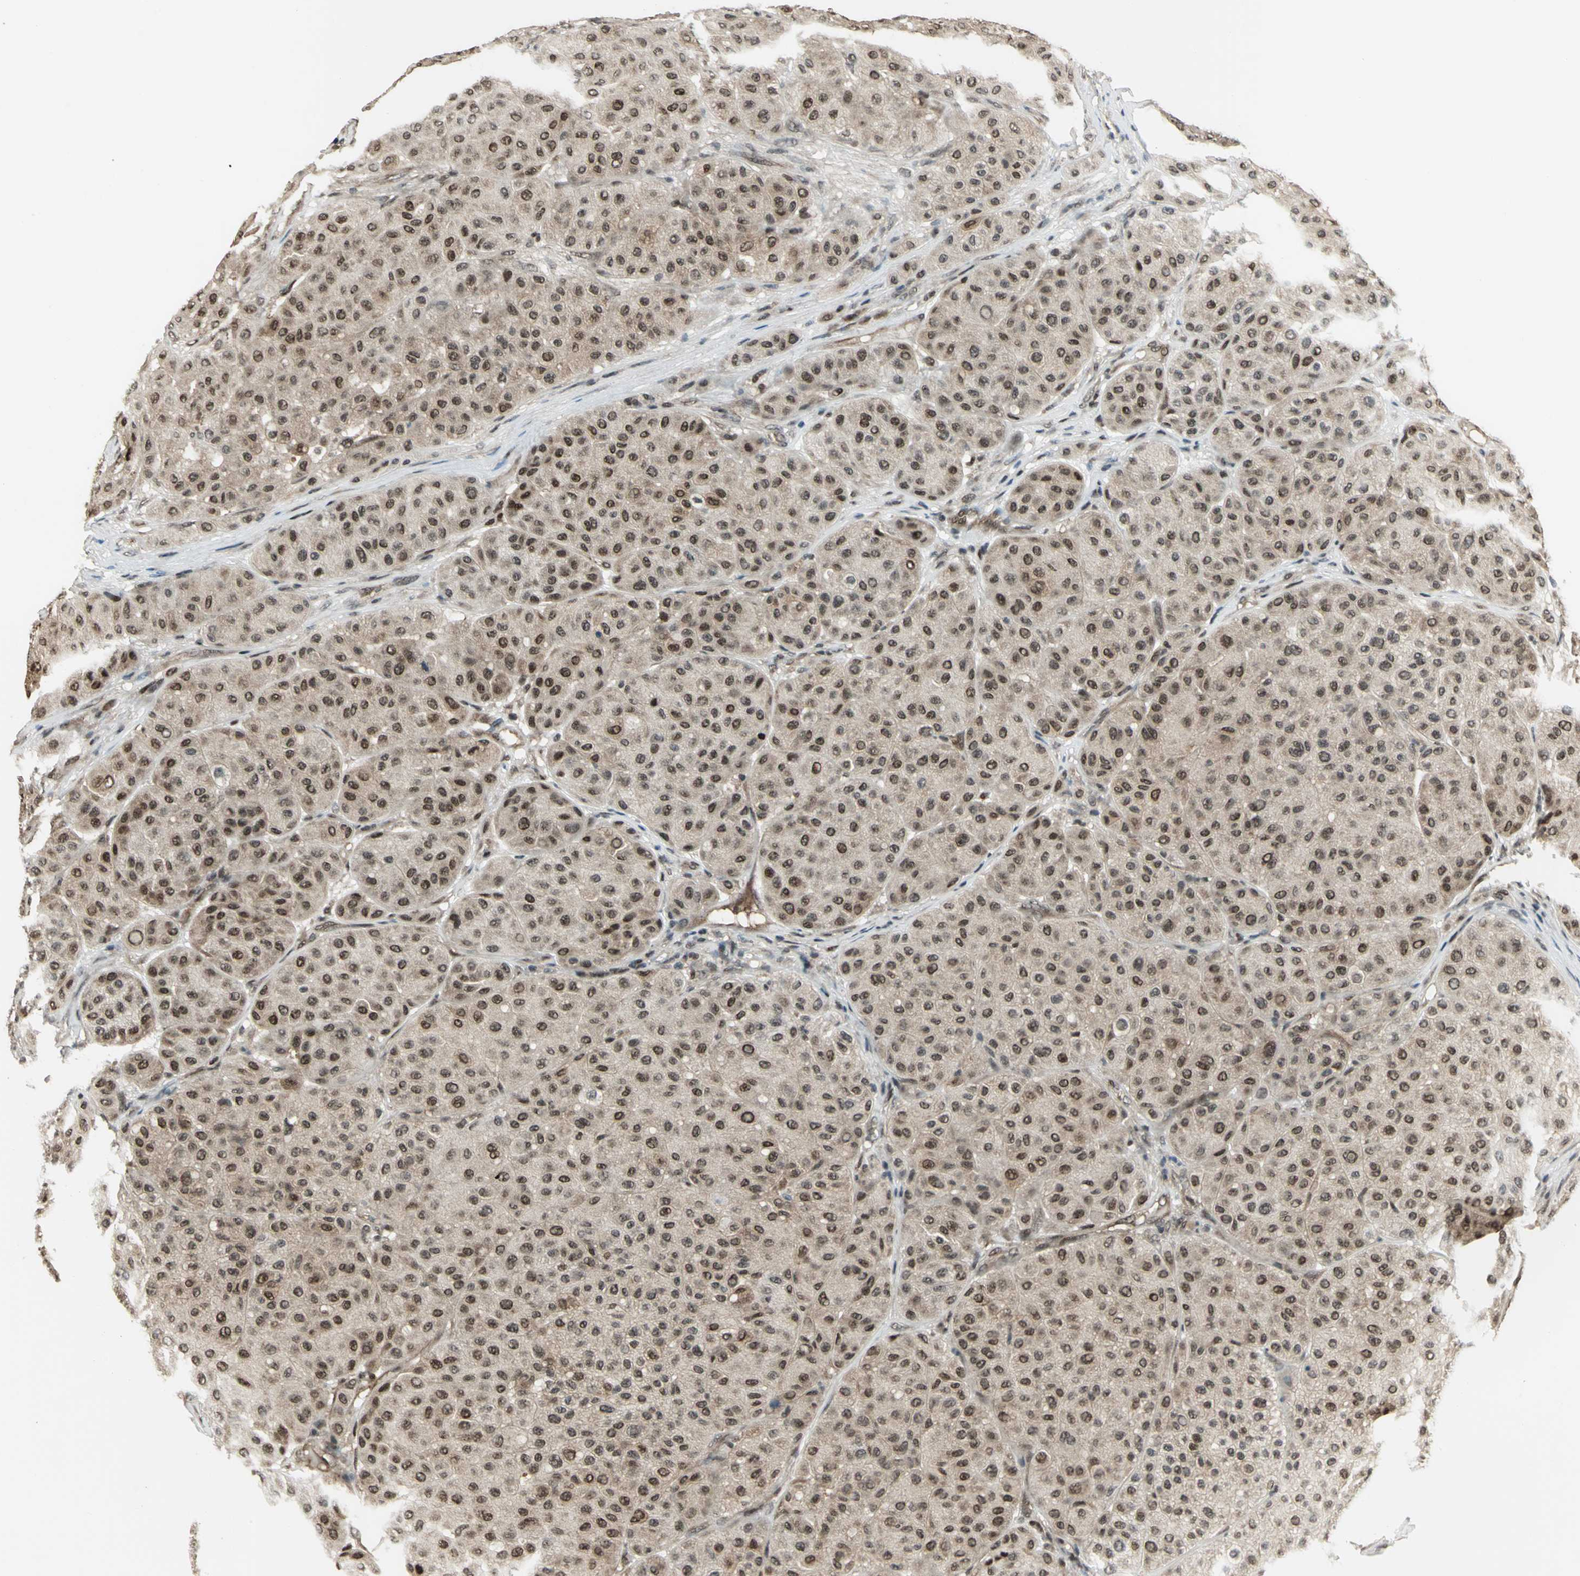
{"staining": {"intensity": "moderate", "quantity": ">75%", "location": "cytoplasmic/membranous,nuclear"}, "tissue": "melanoma", "cell_type": "Tumor cells", "image_type": "cancer", "snomed": [{"axis": "morphology", "description": "Normal tissue, NOS"}, {"axis": "morphology", "description": "Malignant melanoma, Metastatic site"}, {"axis": "topography", "description": "Skin"}], "caption": "Immunohistochemistry photomicrograph of neoplastic tissue: melanoma stained using immunohistochemistry (IHC) demonstrates medium levels of moderate protein expression localized specifically in the cytoplasmic/membranous and nuclear of tumor cells, appearing as a cytoplasmic/membranous and nuclear brown color.", "gene": "PSMC3", "patient": {"sex": "male", "age": 41}}